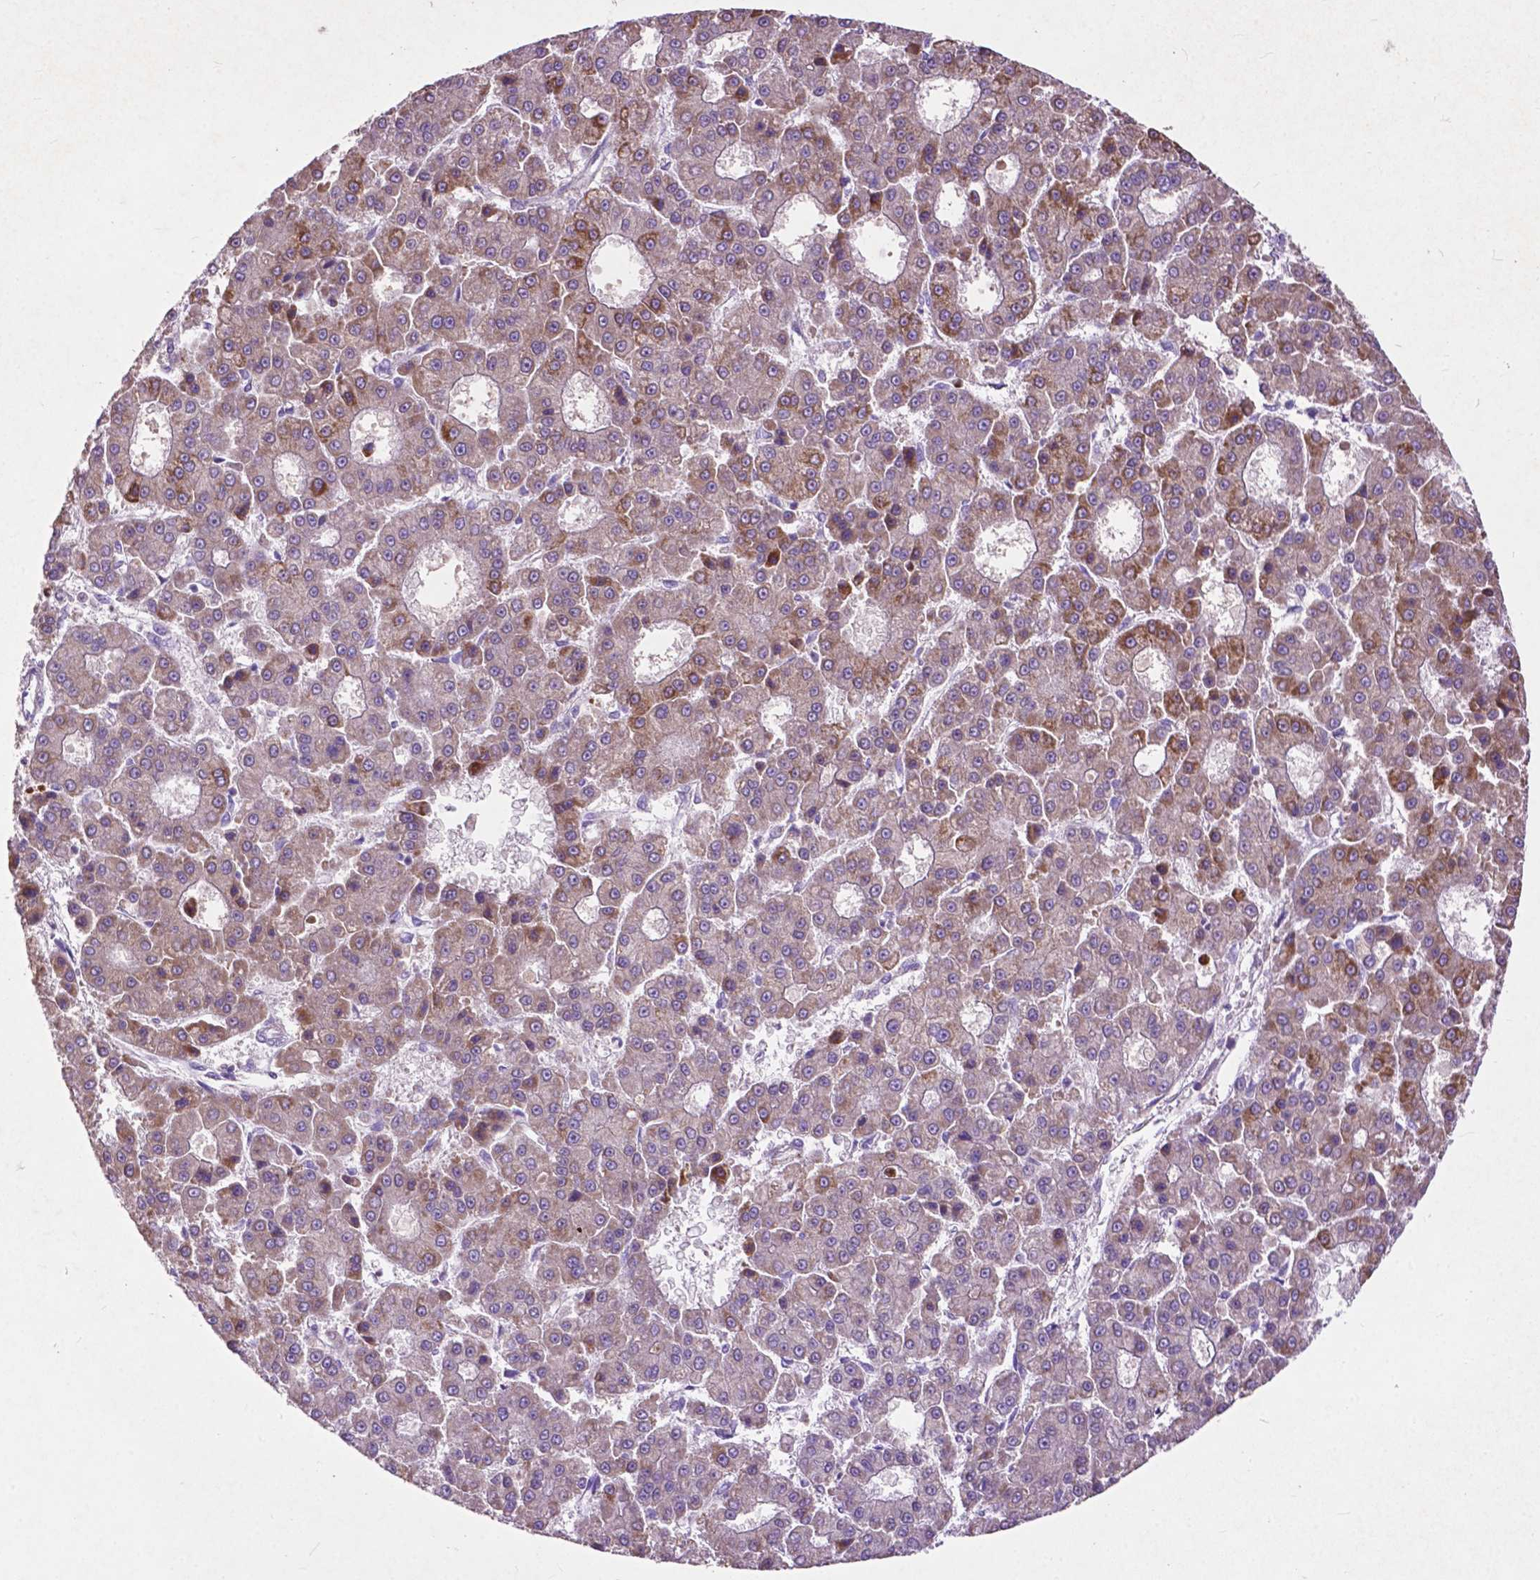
{"staining": {"intensity": "moderate", "quantity": "<25%", "location": "cytoplasmic/membranous"}, "tissue": "liver cancer", "cell_type": "Tumor cells", "image_type": "cancer", "snomed": [{"axis": "morphology", "description": "Carcinoma, Hepatocellular, NOS"}, {"axis": "topography", "description": "Liver"}], "caption": "Immunohistochemistry micrograph of human liver hepatocellular carcinoma stained for a protein (brown), which reveals low levels of moderate cytoplasmic/membranous staining in about <25% of tumor cells.", "gene": "THEGL", "patient": {"sex": "male", "age": 70}}